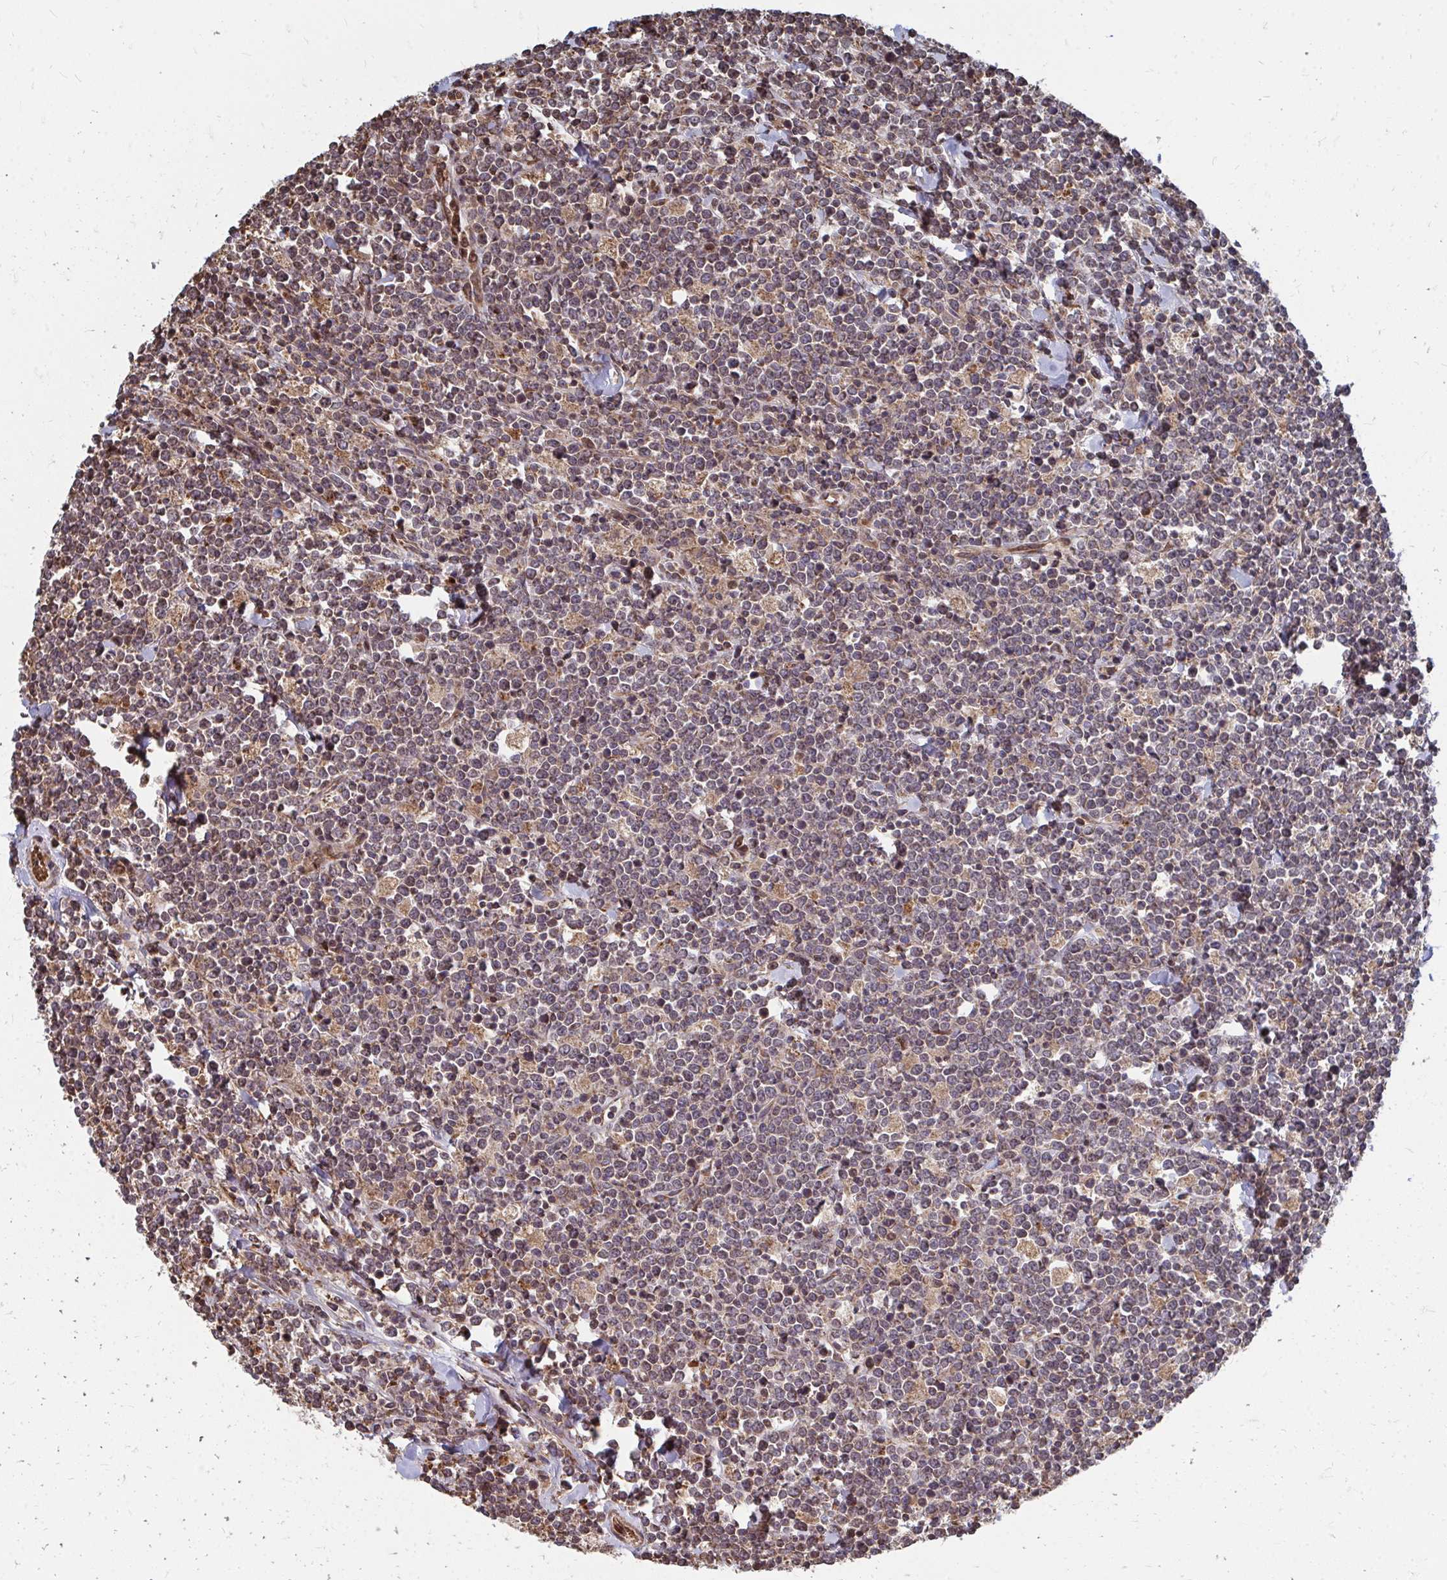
{"staining": {"intensity": "moderate", "quantity": ">75%", "location": "cytoplasmic/membranous"}, "tissue": "lymphoma", "cell_type": "Tumor cells", "image_type": "cancer", "snomed": [{"axis": "morphology", "description": "Malignant lymphoma, non-Hodgkin's type, High grade"}, {"axis": "topography", "description": "Small intestine"}, {"axis": "topography", "description": "Colon"}], "caption": "Protein staining displays moderate cytoplasmic/membranous staining in approximately >75% of tumor cells in lymphoma.", "gene": "FAM89A", "patient": {"sex": "male", "age": 8}}